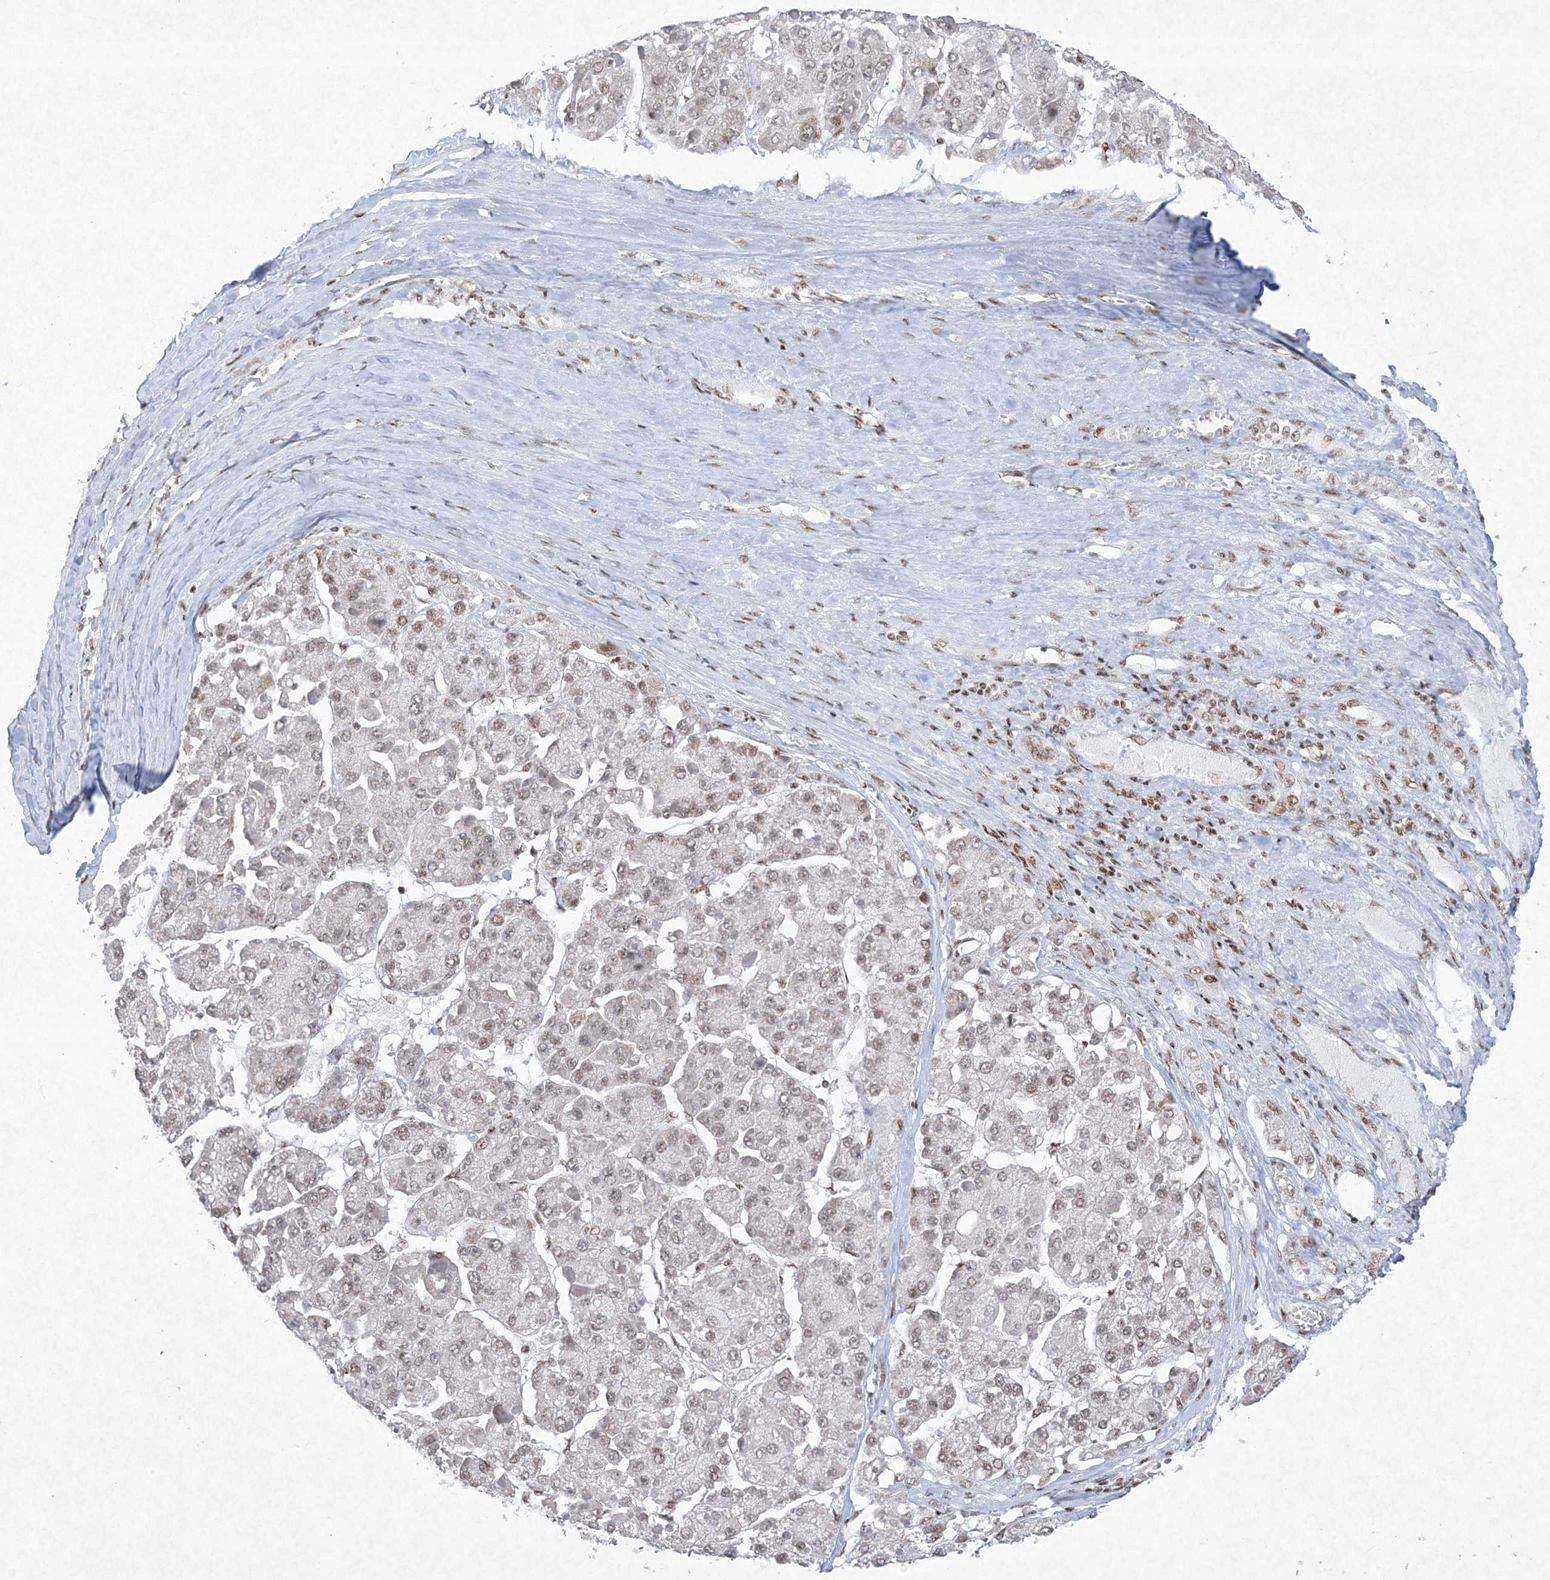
{"staining": {"intensity": "weak", "quantity": "25%-75%", "location": "nuclear"}, "tissue": "liver cancer", "cell_type": "Tumor cells", "image_type": "cancer", "snomed": [{"axis": "morphology", "description": "Carcinoma, Hepatocellular, NOS"}, {"axis": "topography", "description": "Liver"}], "caption": "This is a histology image of immunohistochemistry staining of liver hepatocellular carcinoma, which shows weak positivity in the nuclear of tumor cells.", "gene": "PKNOX2", "patient": {"sex": "female", "age": 73}}